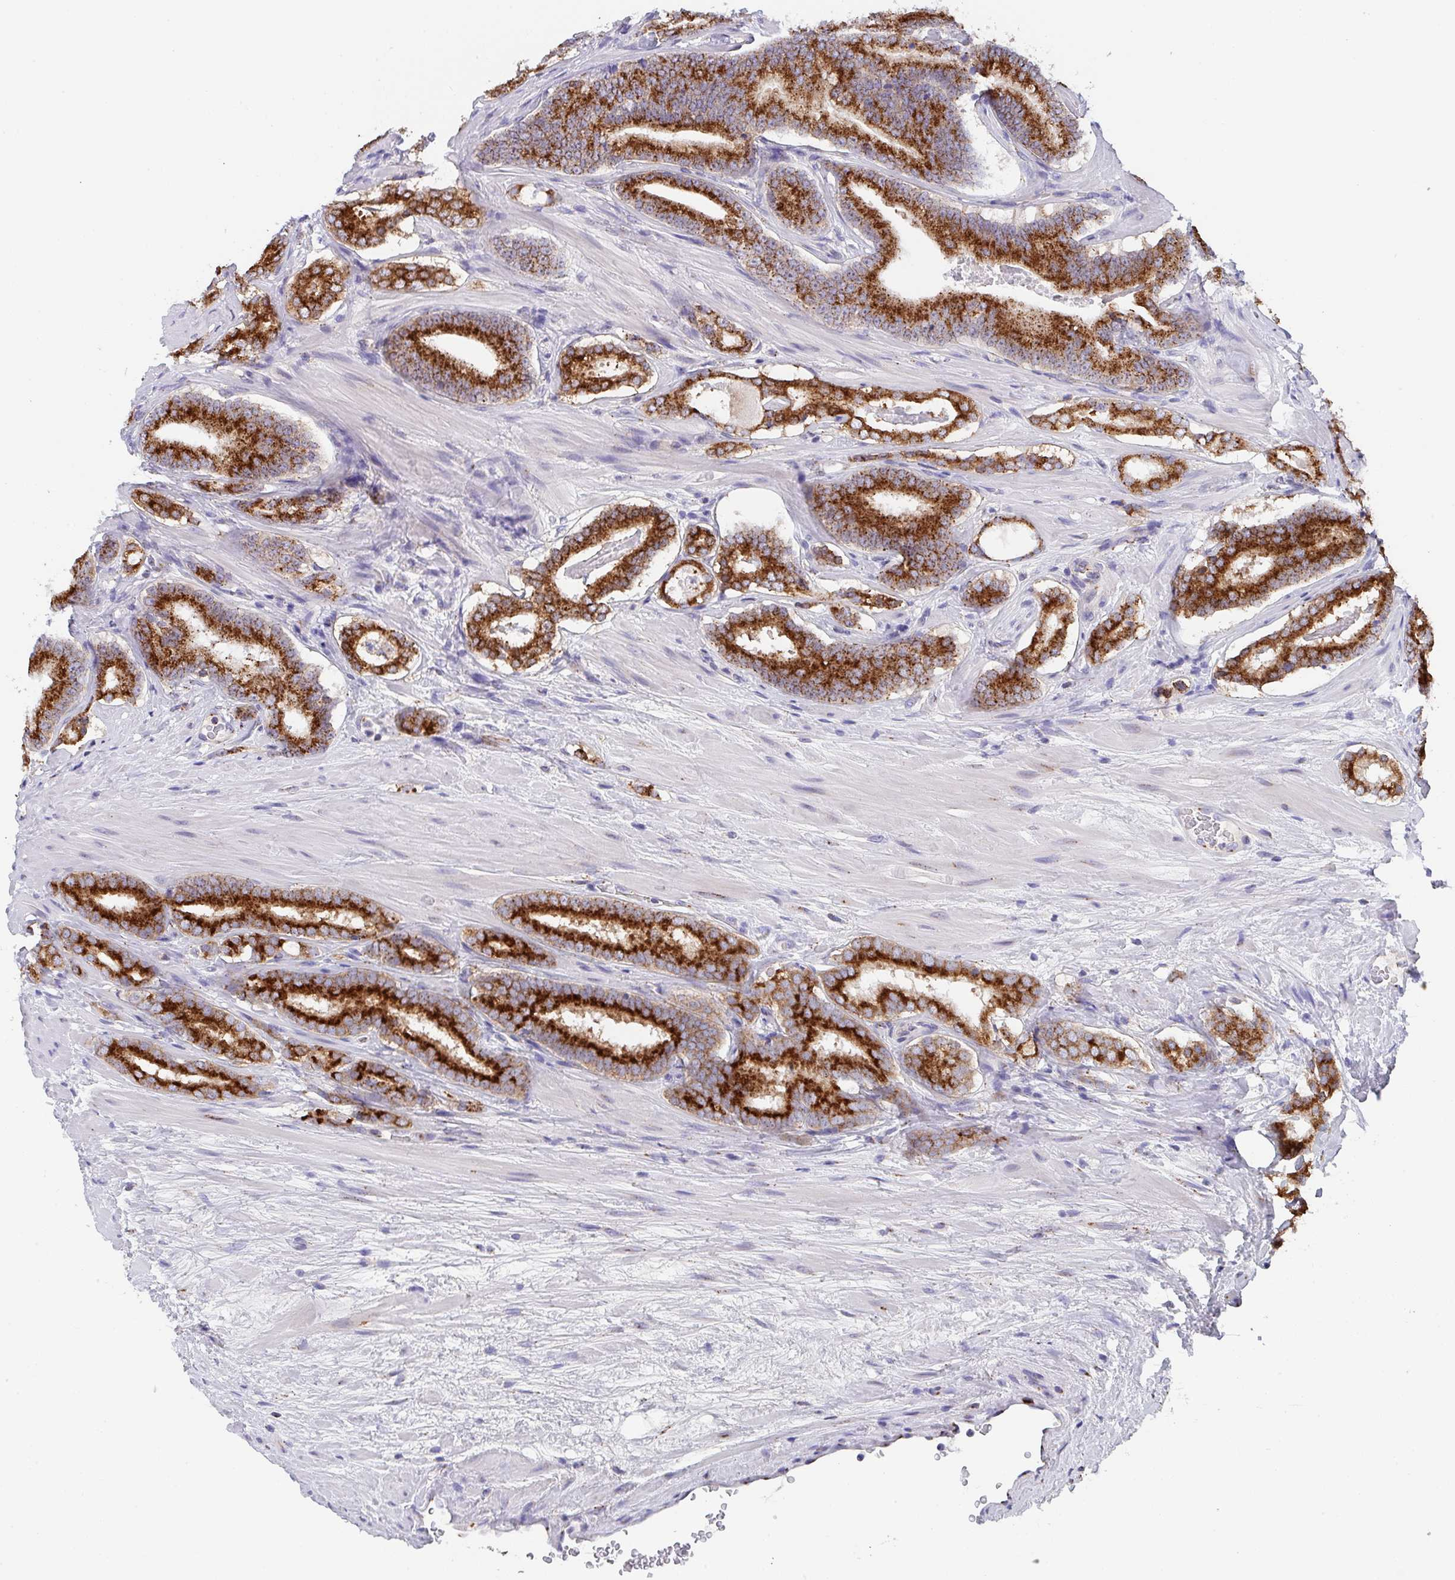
{"staining": {"intensity": "strong", "quantity": ">75%", "location": "cytoplasmic/membranous"}, "tissue": "prostate cancer", "cell_type": "Tumor cells", "image_type": "cancer", "snomed": [{"axis": "morphology", "description": "Adenocarcinoma, High grade"}, {"axis": "topography", "description": "Prostate"}], "caption": "High-power microscopy captured an immunohistochemistry image of adenocarcinoma (high-grade) (prostate), revealing strong cytoplasmic/membranous expression in approximately >75% of tumor cells.", "gene": "PROSER3", "patient": {"sex": "male", "age": 55}}